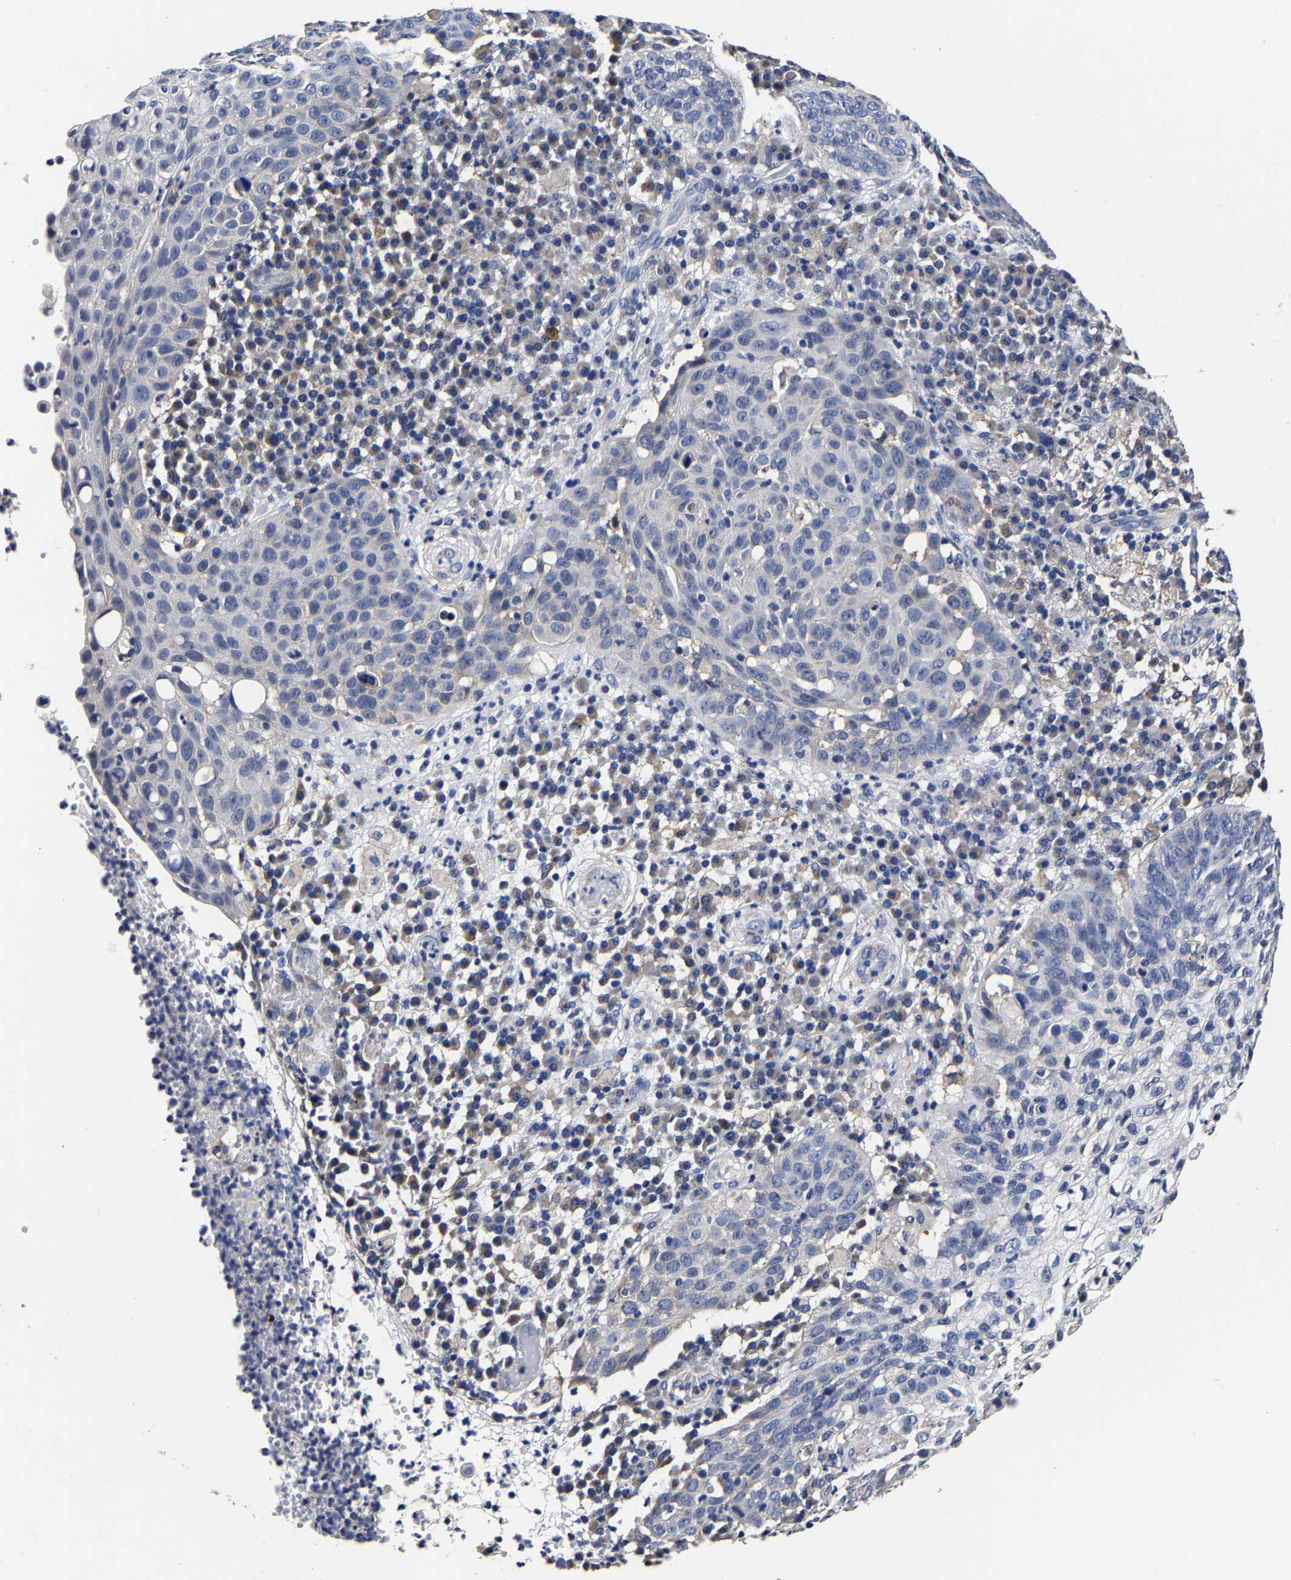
{"staining": {"intensity": "negative", "quantity": "none", "location": "none"}, "tissue": "skin cancer", "cell_type": "Tumor cells", "image_type": "cancer", "snomed": [{"axis": "morphology", "description": "Squamous cell carcinoma in situ, NOS"}, {"axis": "morphology", "description": "Squamous cell carcinoma, NOS"}, {"axis": "topography", "description": "Skin"}], "caption": "The immunohistochemistry (IHC) histopathology image has no significant positivity in tumor cells of squamous cell carcinoma in situ (skin) tissue. Nuclei are stained in blue.", "gene": "AASS", "patient": {"sex": "male", "age": 93}}